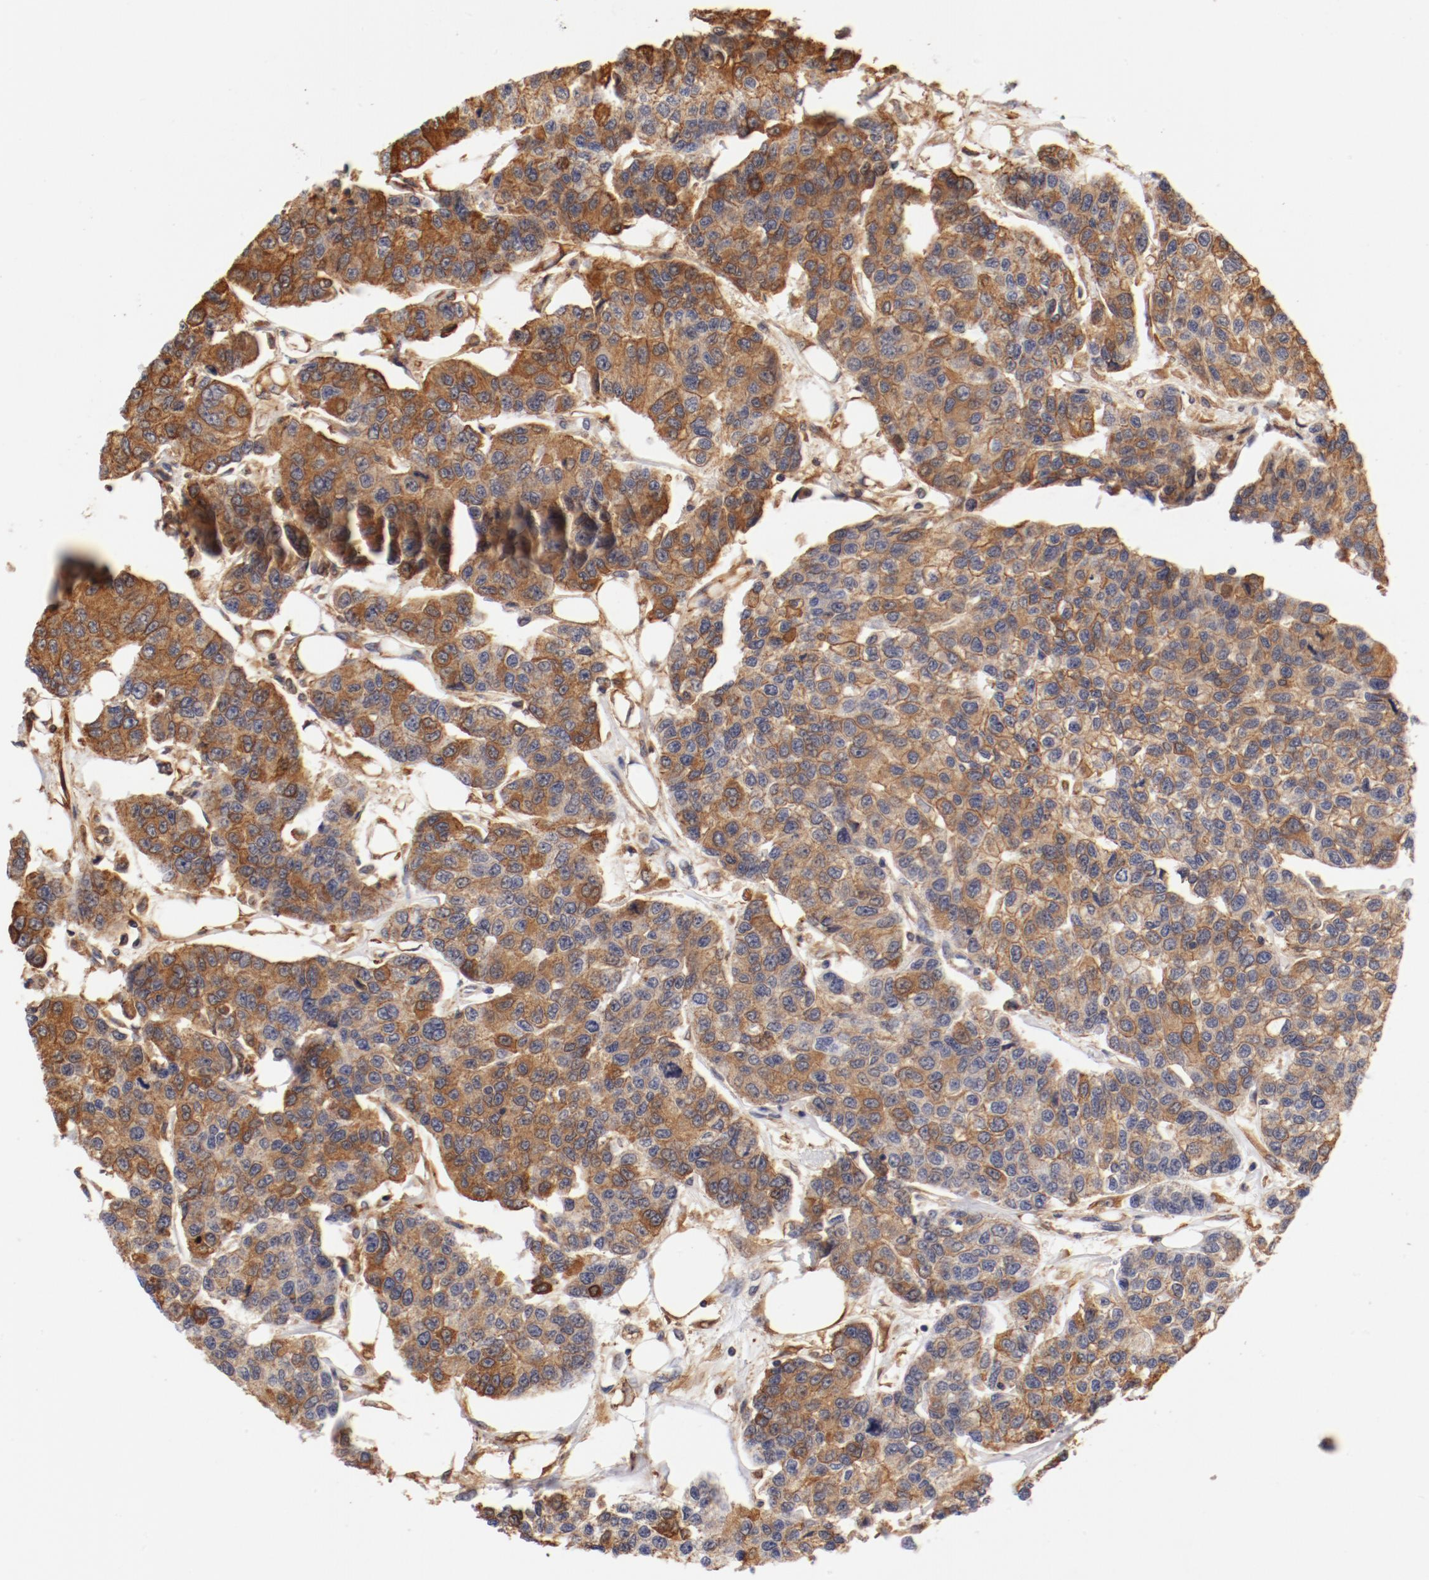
{"staining": {"intensity": "strong", "quantity": ">75%", "location": "cytoplasmic/membranous"}, "tissue": "breast cancer", "cell_type": "Tumor cells", "image_type": "cancer", "snomed": [{"axis": "morphology", "description": "Duct carcinoma"}, {"axis": "topography", "description": "Breast"}], "caption": "Tumor cells demonstrate high levels of strong cytoplasmic/membranous staining in approximately >75% of cells in human breast invasive ductal carcinoma.", "gene": "FCMR", "patient": {"sex": "female", "age": 51}}